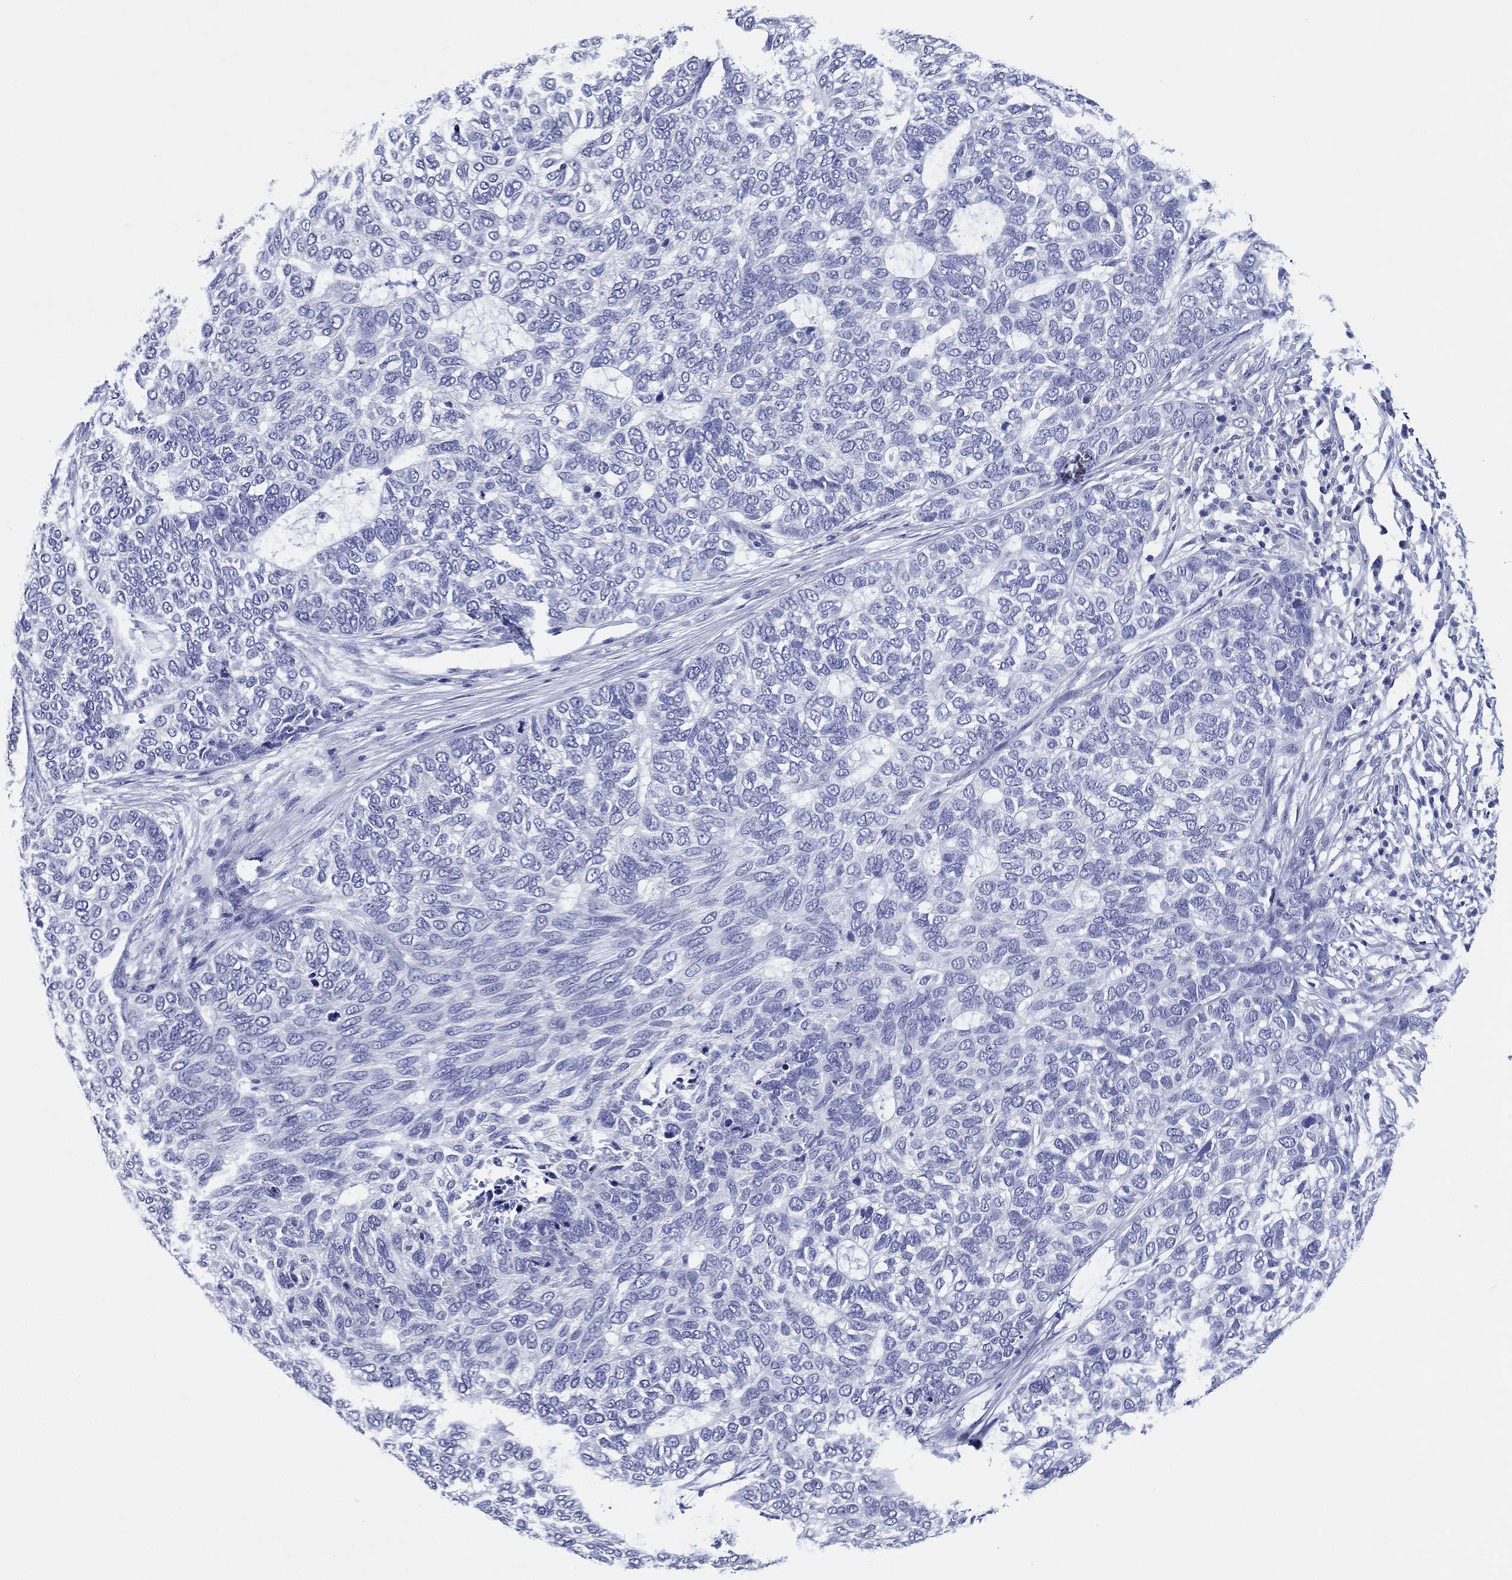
{"staining": {"intensity": "negative", "quantity": "none", "location": "none"}, "tissue": "skin cancer", "cell_type": "Tumor cells", "image_type": "cancer", "snomed": [{"axis": "morphology", "description": "Basal cell carcinoma"}, {"axis": "topography", "description": "Skin"}], "caption": "High power microscopy micrograph of an immunohistochemistry image of basal cell carcinoma (skin), revealing no significant positivity in tumor cells.", "gene": "ACE2", "patient": {"sex": "female", "age": 65}}